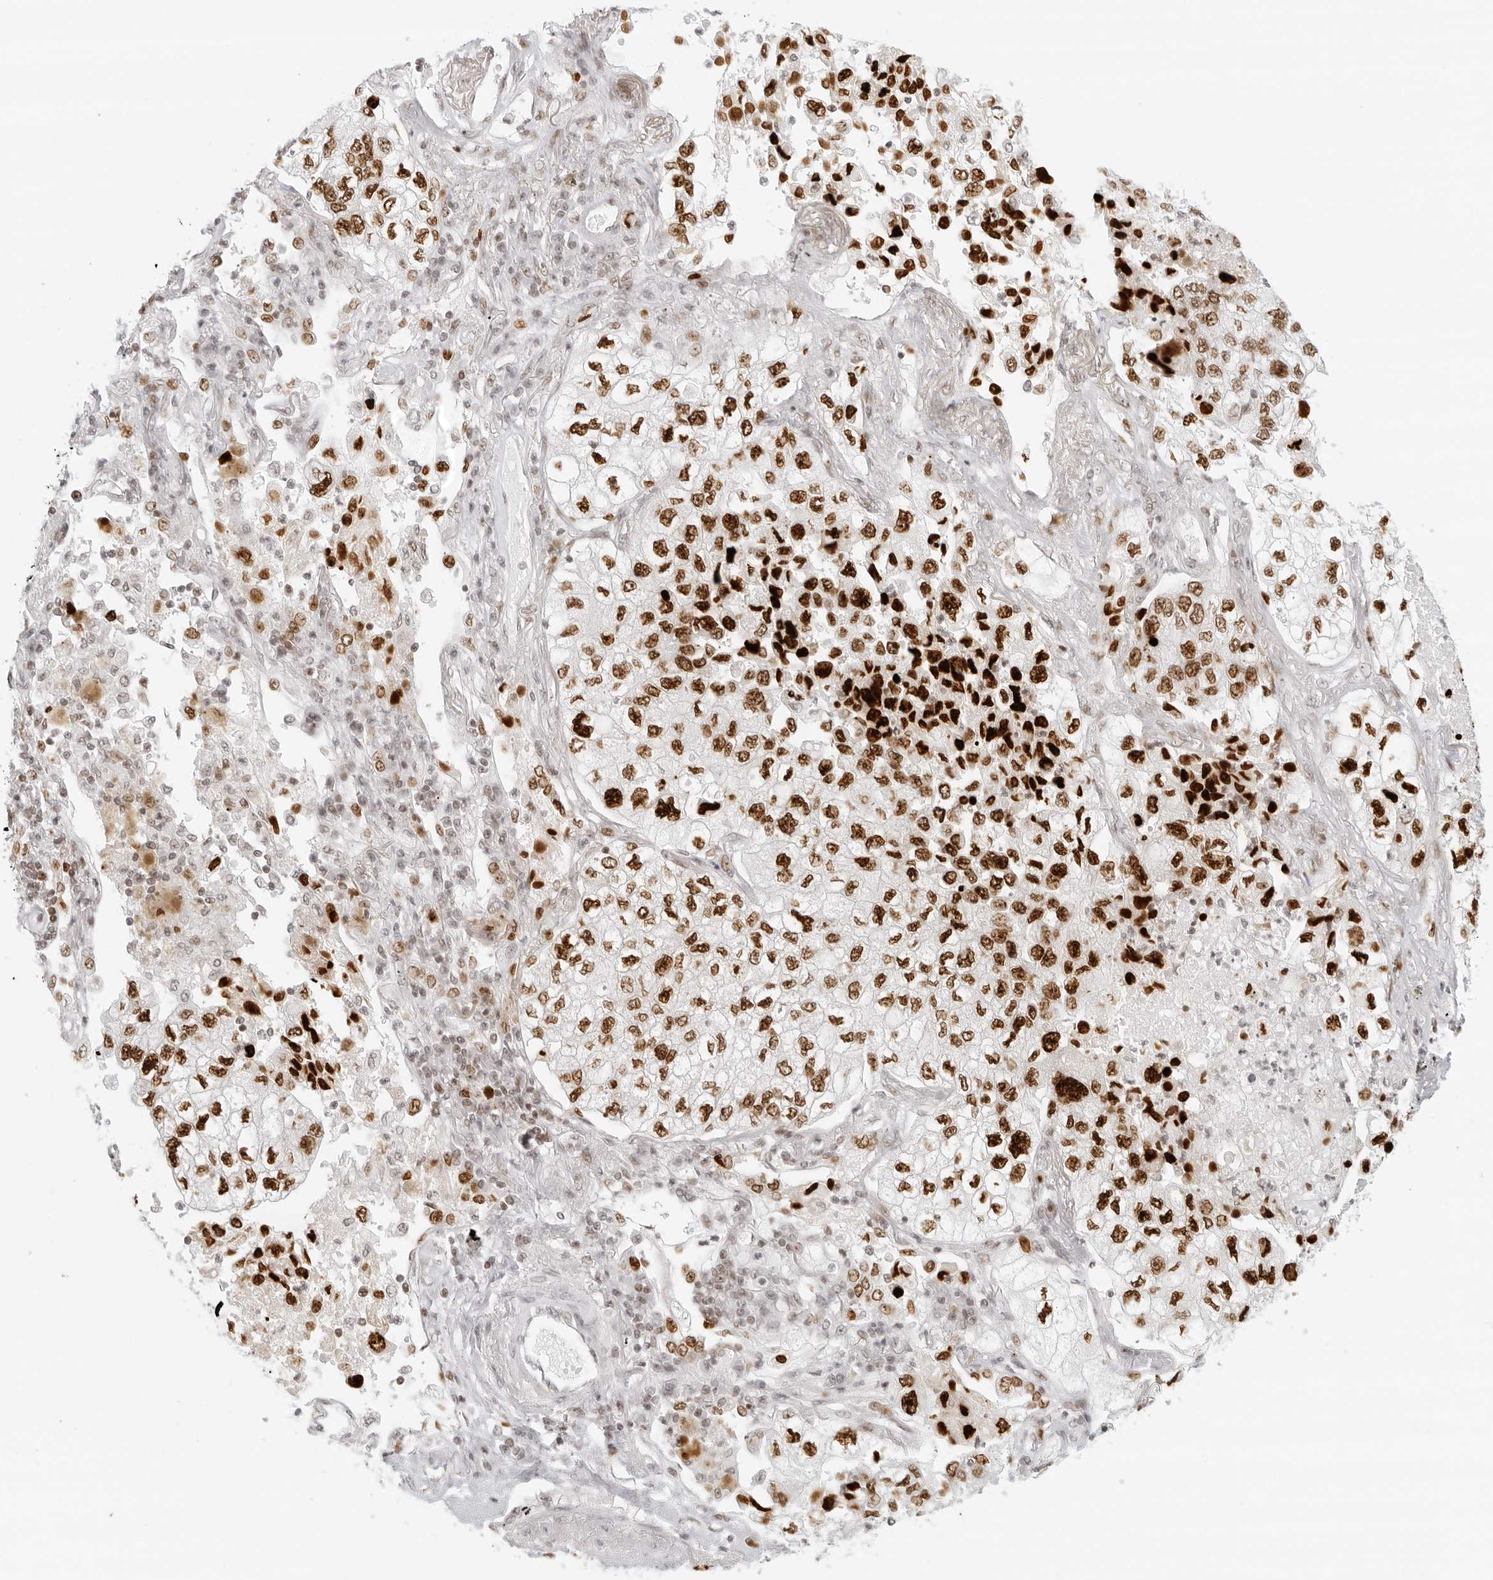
{"staining": {"intensity": "strong", "quantity": ">75%", "location": "nuclear"}, "tissue": "lung cancer", "cell_type": "Tumor cells", "image_type": "cancer", "snomed": [{"axis": "morphology", "description": "Adenocarcinoma, NOS"}, {"axis": "topography", "description": "Lung"}], "caption": "Lung cancer stained for a protein demonstrates strong nuclear positivity in tumor cells. (DAB (3,3'-diaminobenzidine) = brown stain, brightfield microscopy at high magnification).", "gene": "RCC1", "patient": {"sex": "male", "age": 63}}